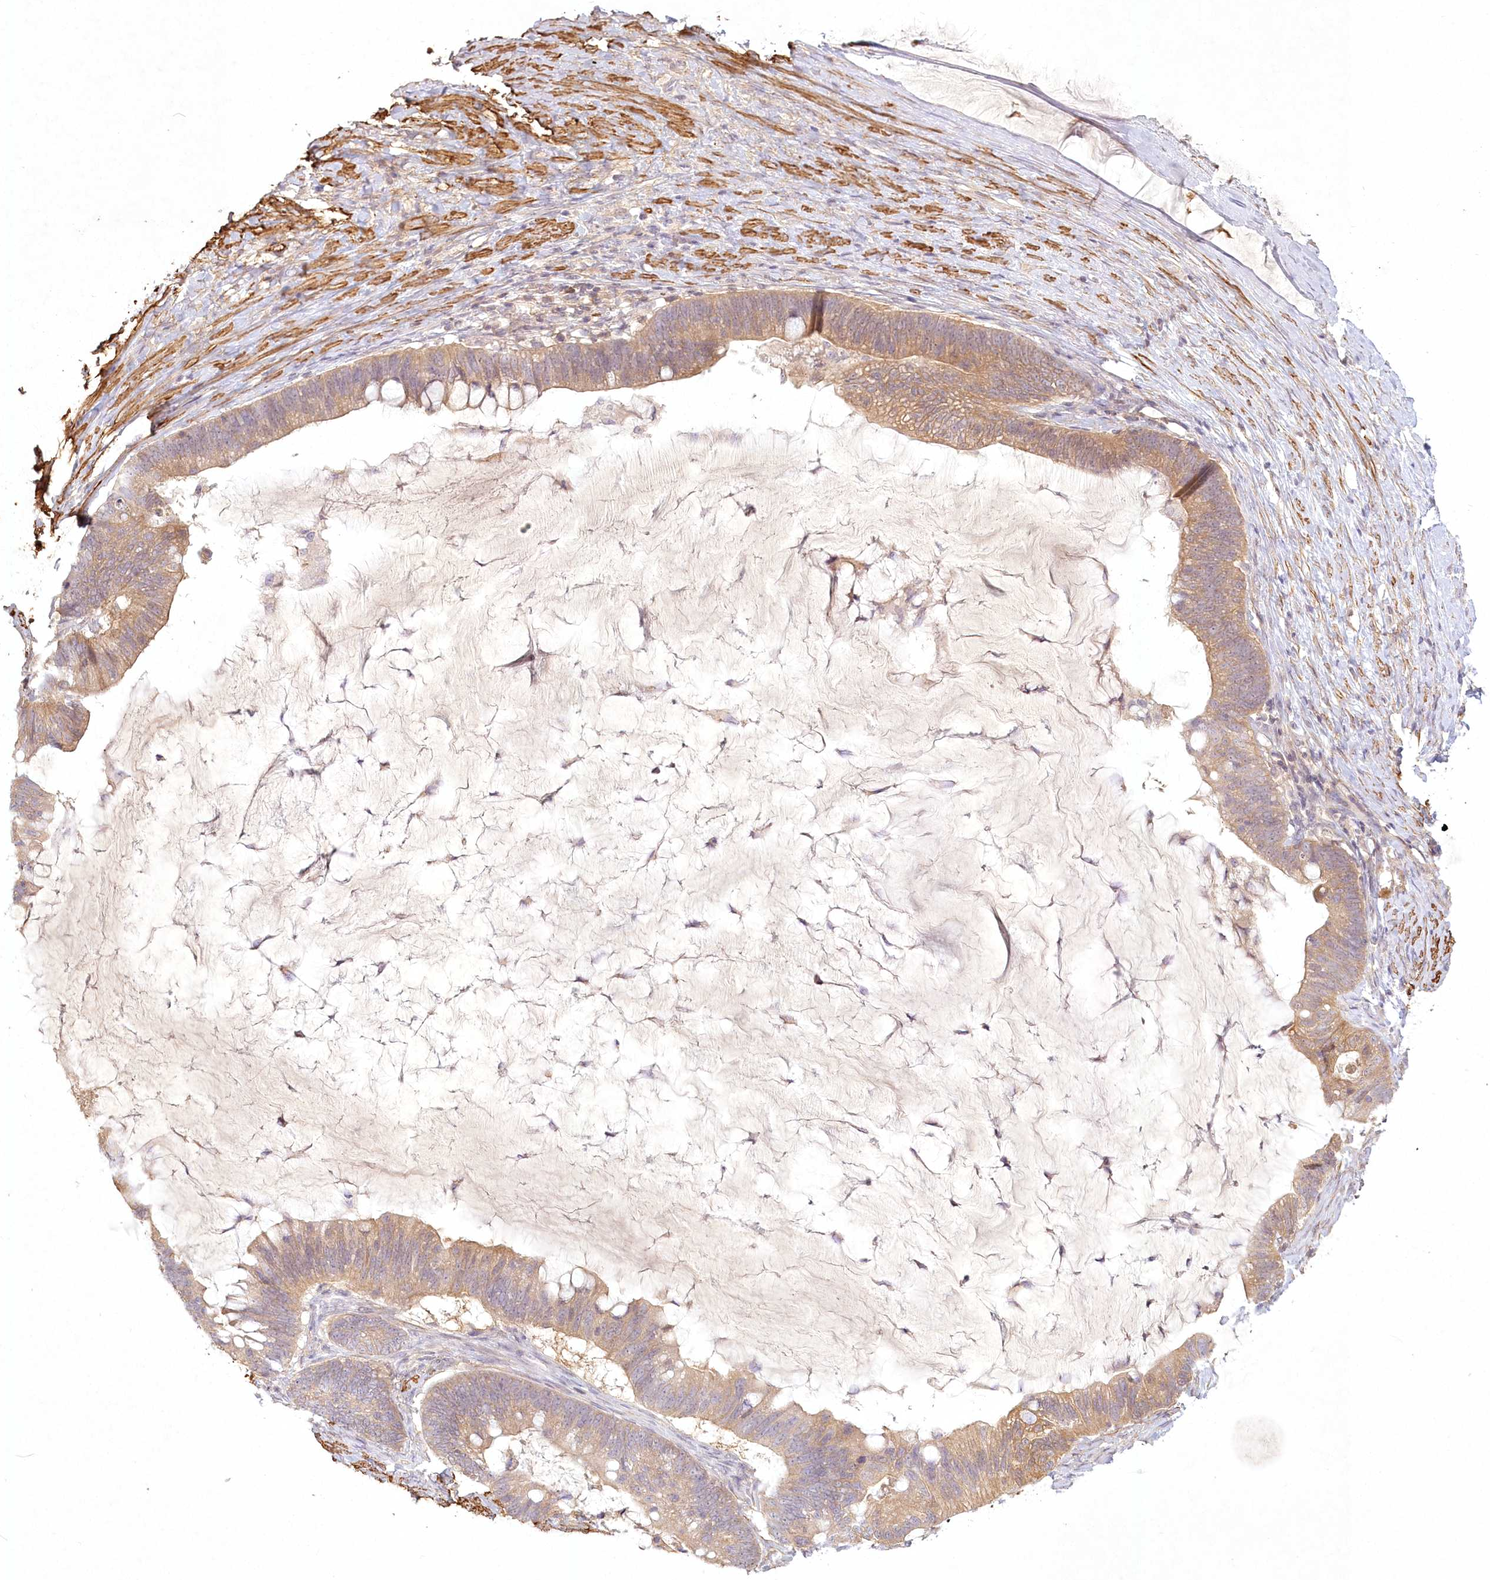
{"staining": {"intensity": "weak", "quantity": ">75%", "location": "cytoplasmic/membranous"}, "tissue": "ovarian cancer", "cell_type": "Tumor cells", "image_type": "cancer", "snomed": [{"axis": "morphology", "description": "Cystadenocarcinoma, mucinous, NOS"}, {"axis": "topography", "description": "Ovary"}], "caption": "IHC of human ovarian cancer demonstrates low levels of weak cytoplasmic/membranous positivity in about >75% of tumor cells.", "gene": "INPP4B", "patient": {"sex": "female", "age": 61}}